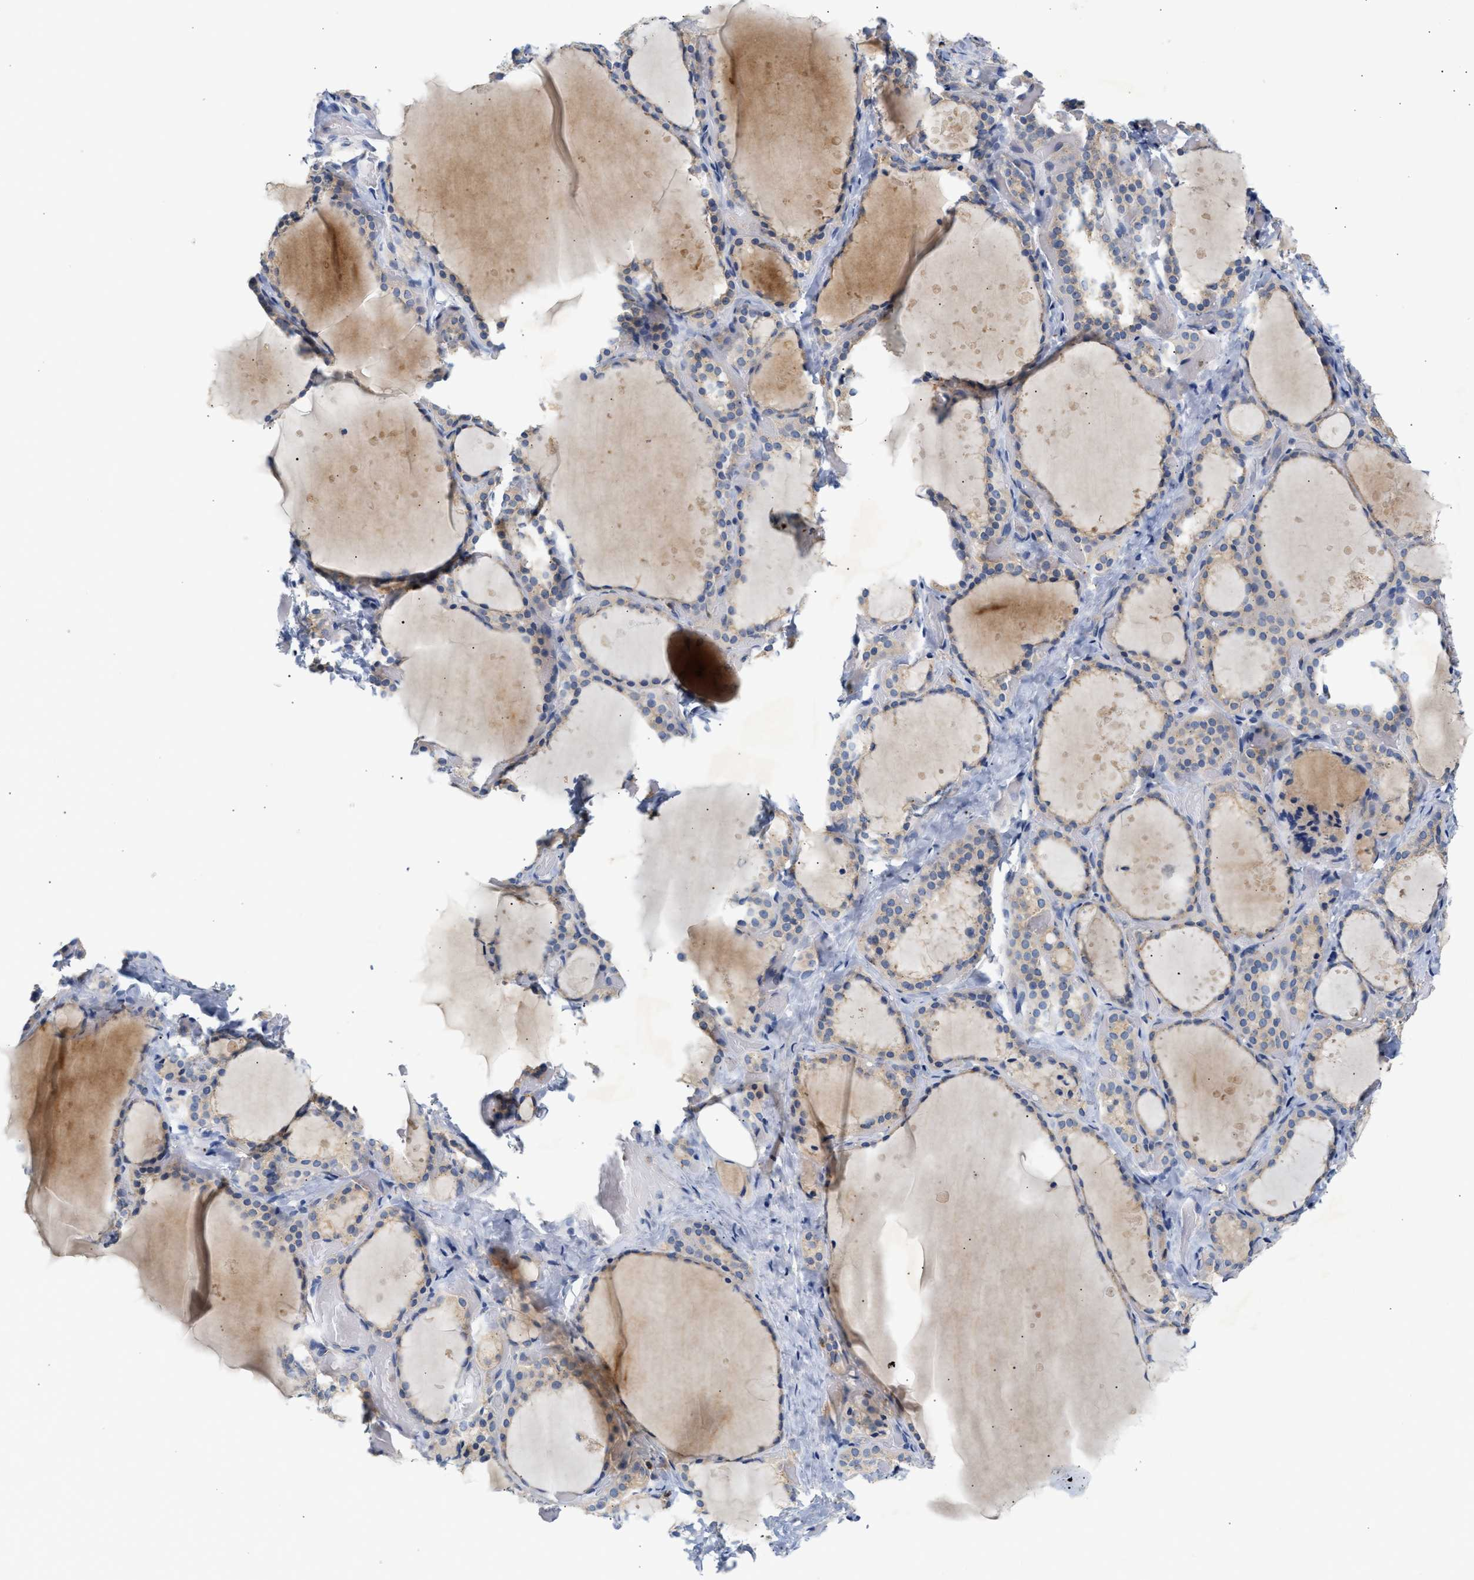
{"staining": {"intensity": "weak", "quantity": "25%-75%", "location": "cytoplasmic/membranous"}, "tissue": "thyroid gland", "cell_type": "Glandular cells", "image_type": "normal", "snomed": [{"axis": "morphology", "description": "Normal tissue, NOS"}, {"axis": "topography", "description": "Thyroid gland"}], "caption": "Immunohistochemistry photomicrograph of unremarkable human thyroid gland stained for a protein (brown), which demonstrates low levels of weak cytoplasmic/membranous expression in about 25%-75% of glandular cells.", "gene": "TRIM50", "patient": {"sex": "female", "age": 44}}